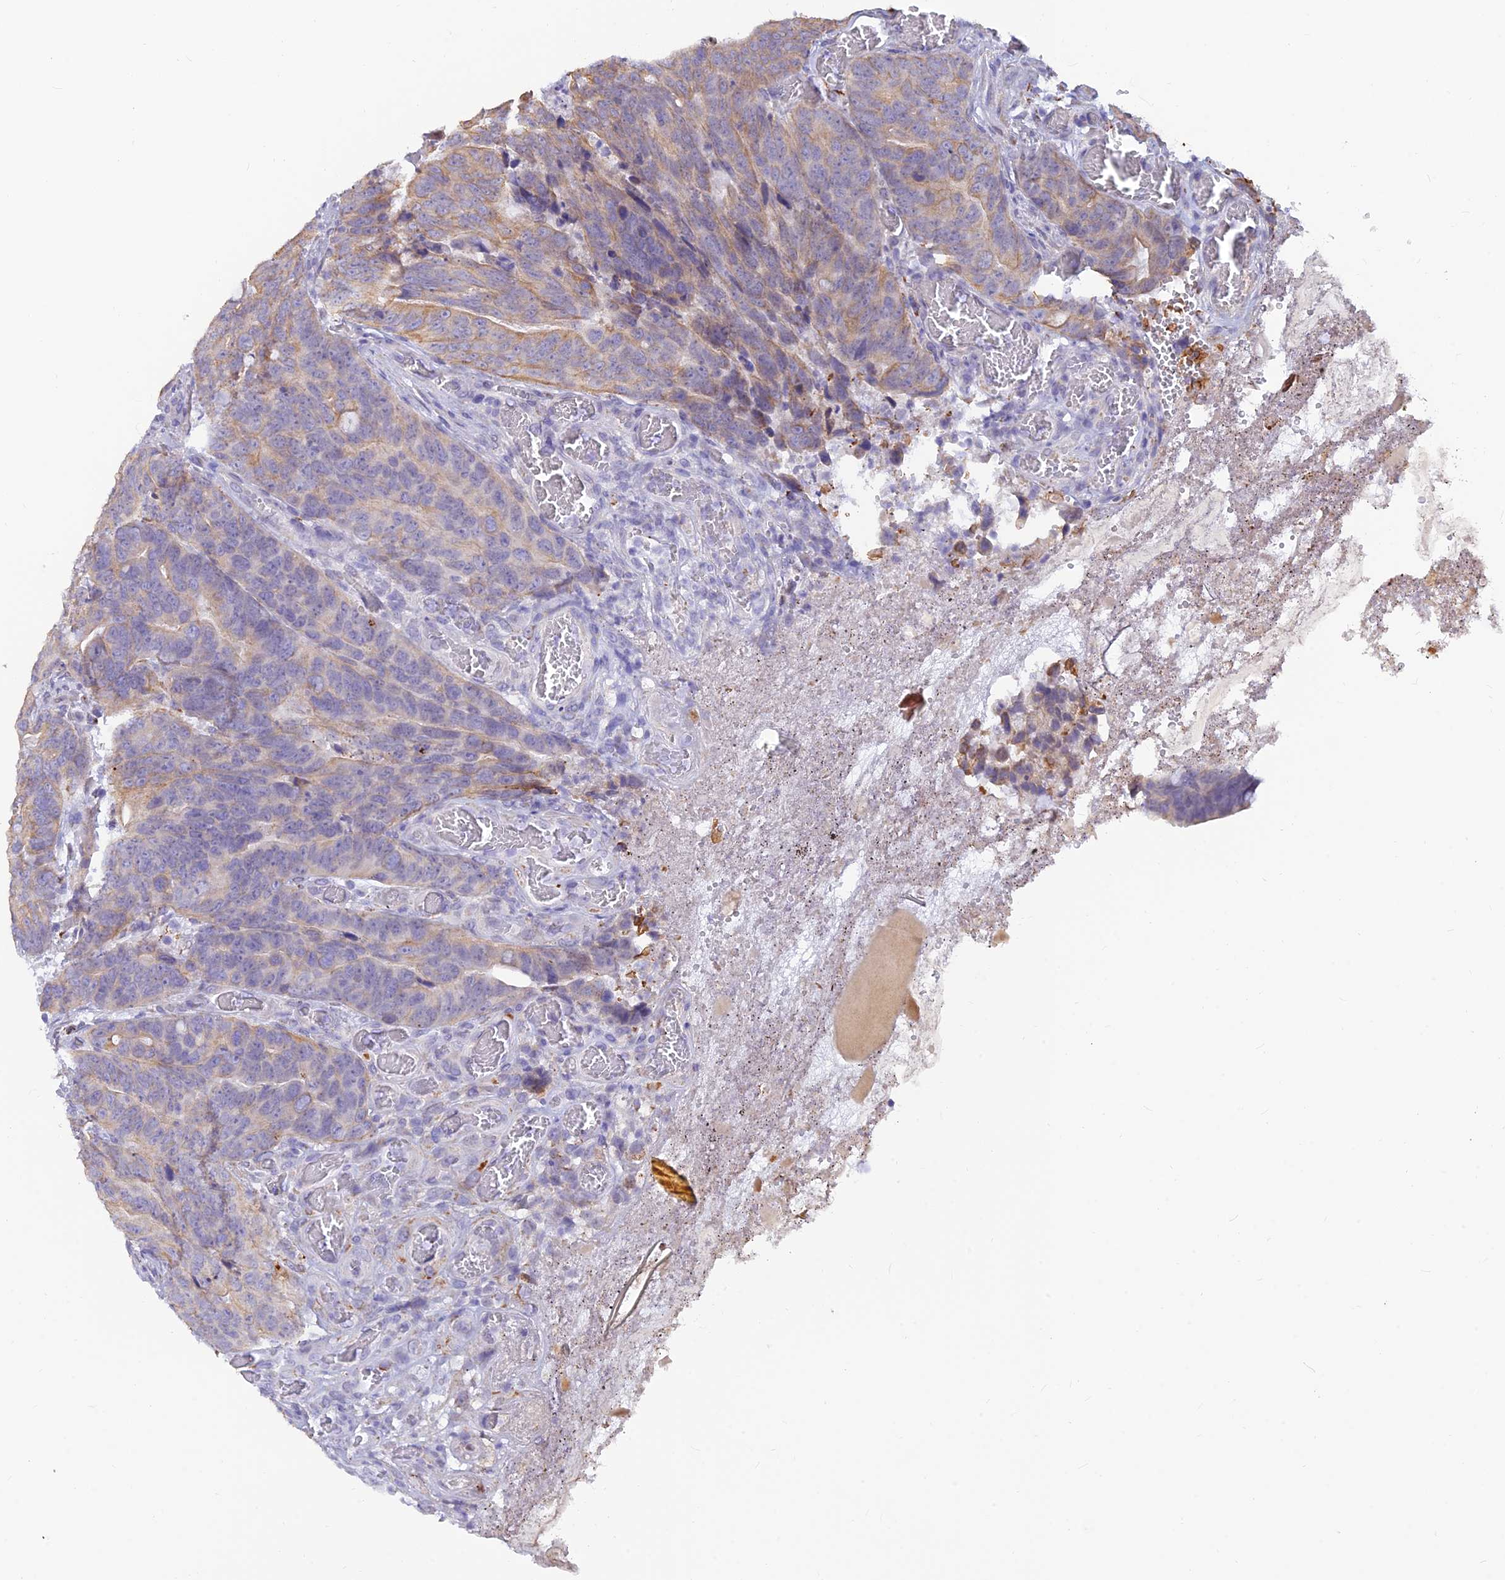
{"staining": {"intensity": "moderate", "quantity": "<25%", "location": "cytoplasmic/membranous"}, "tissue": "colorectal cancer", "cell_type": "Tumor cells", "image_type": "cancer", "snomed": [{"axis": "morphology", "description": "Adenocarcinoma, NOS"}, {"axis": "topography", "description": "Colon"}], "caption": "Protein positivity by IHC exhibits moderate cytoplasmic/membranous positivity in approximately <25% of tumor cells in adenocarcinoma (colorectal).", "gene": "ALDH1L2", "patient": {"sex": "female", "age": 82}}